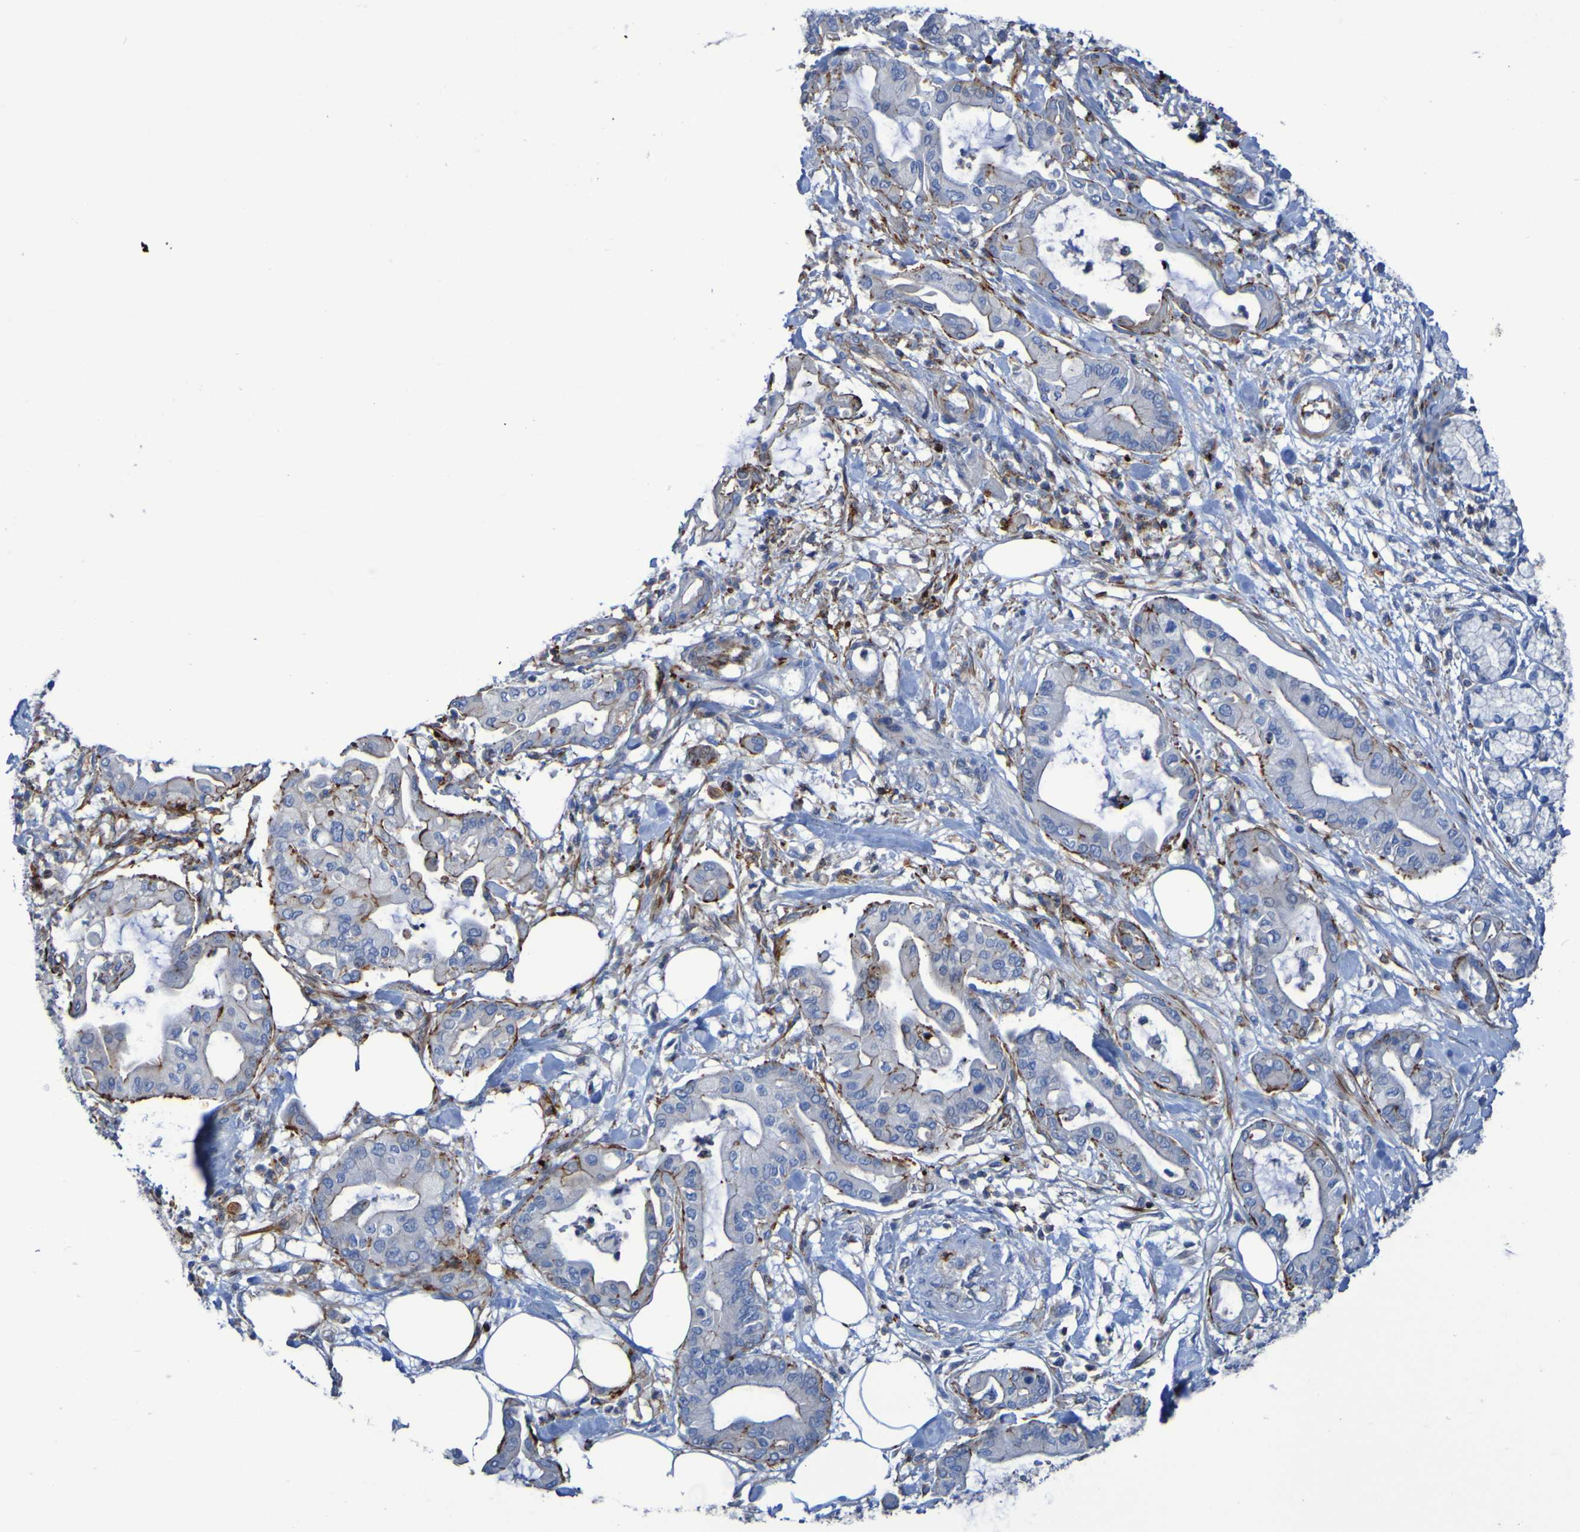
{"staining": {"intensity": "strong", "quantity": "<25%", "location": "cytoplasmic/membranous"}, "tissue": "pancreatic cancer", "cell_type": "Tumor cells", "image_type": "cancer", "snomed": [{"axis": "morphology", "description": "Adenocarcinoma, NOS"}, {"axis": "morphology", "description": "Adenocarcinoma, metastatic, NOS"}, {"axis": "topography", "description": "Lymph node"}, {"axis": "topography", "description": "Pancreas"}, {"axis": "topography", "description": "Duodenum"}], "caption": "Protein expression analysis of human pancreatic adenocarcinoma reveals strong cytoplasmic/membranous expression in about <25% of tumor cells.", "gene": "RNF182", "patient": {"sex": "female", "age": 64}}